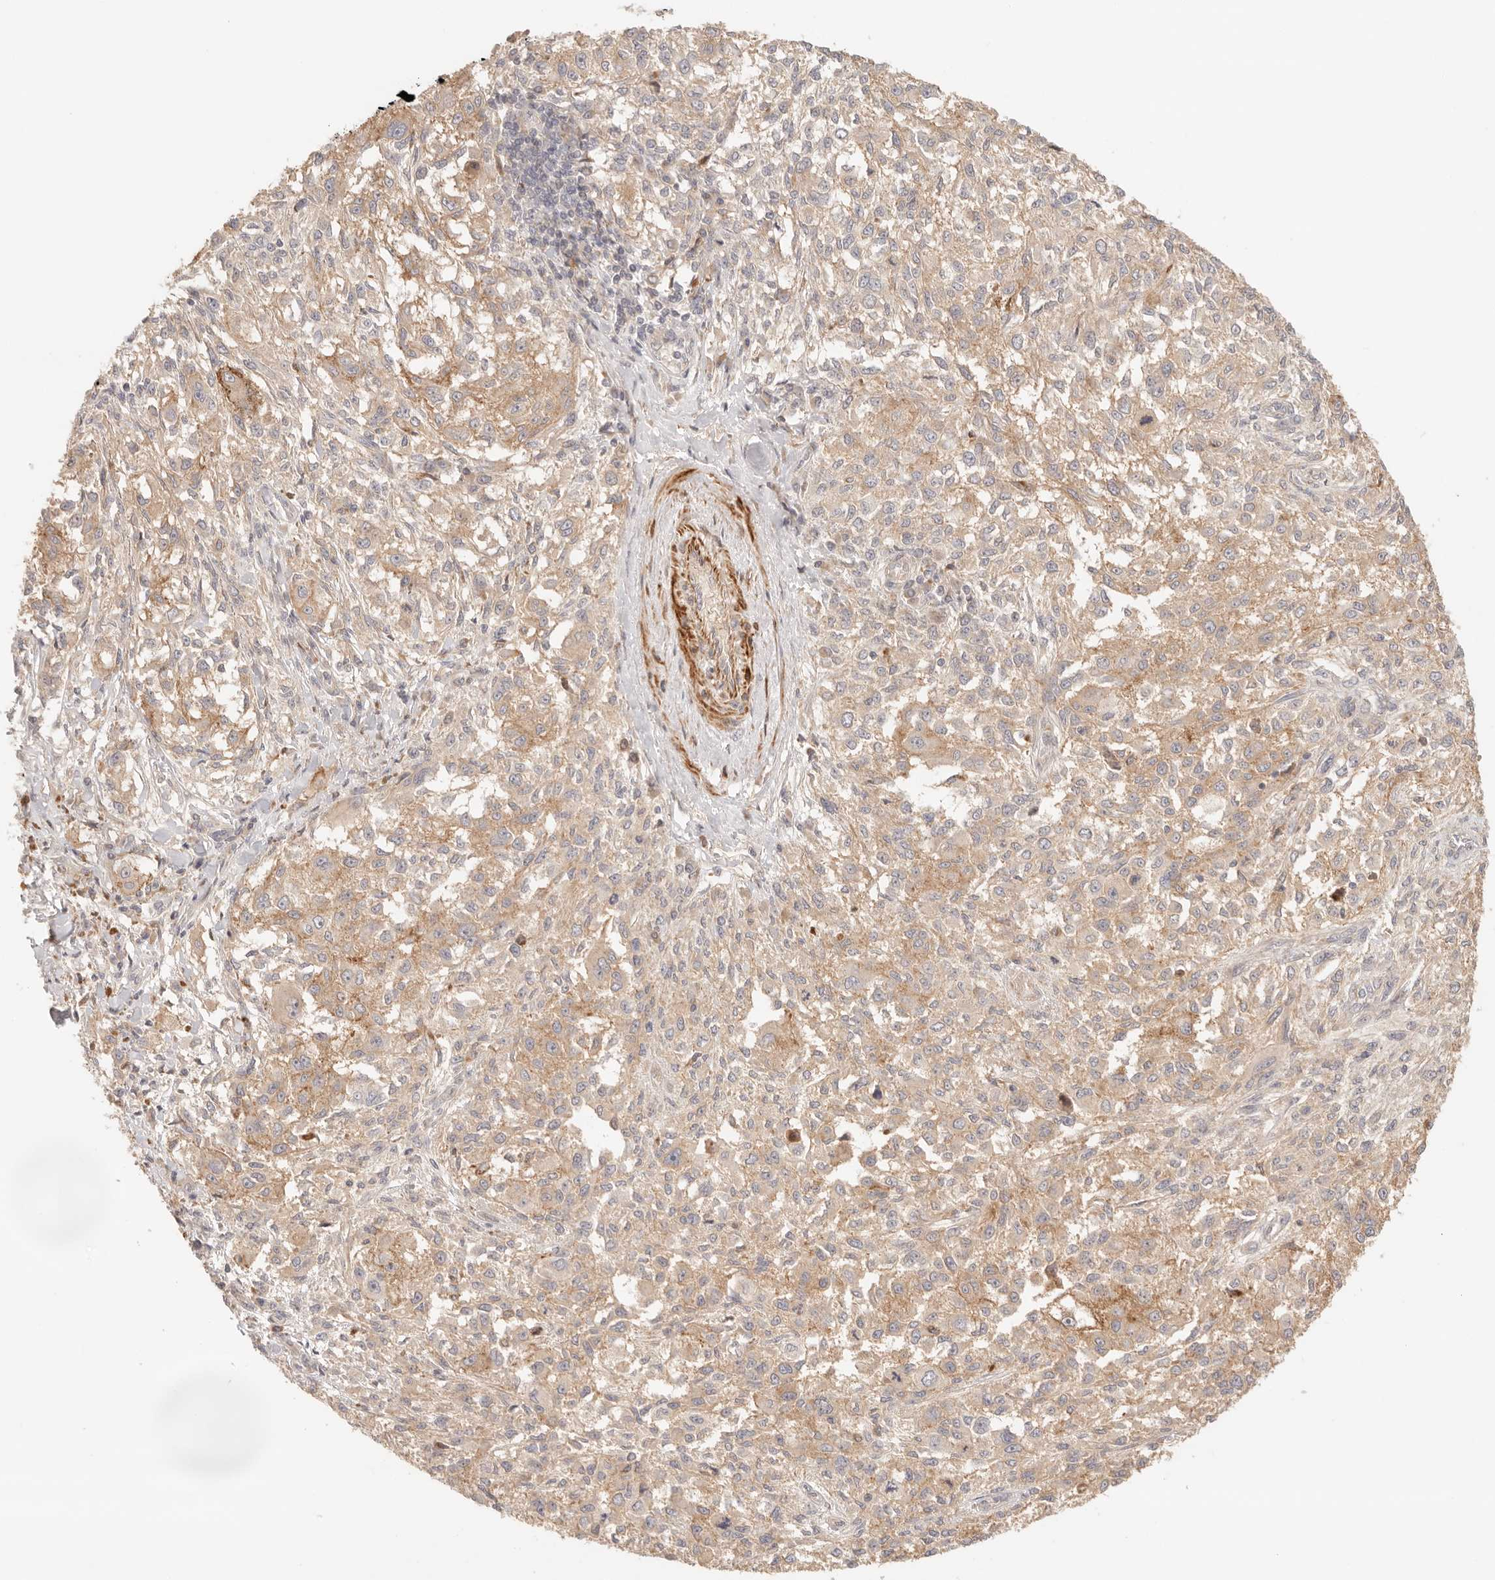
{"staining": {"intensity": "weak", "quantity": ">75%", "location": "cytoplasmic/membranous"}, "tissue": "melanoma", "cell_type": "Tumor cells", "image_type": "cancer", "snomed": [{"axis": "morphology", "description": "Necrosis, NOS"}, {"axis": "morphology", "description": "Malignant melanoma, NOS"}, {"axis": "topography", "description": "Skin"}], "caption": "This is an image of immunohistochemistry staining of melanoma, which shows weak positivity in the cytoplasmic/membranous of tumor cells.", "gene": "IL1R2", "patient": {"sex": "female", "age": 87}}